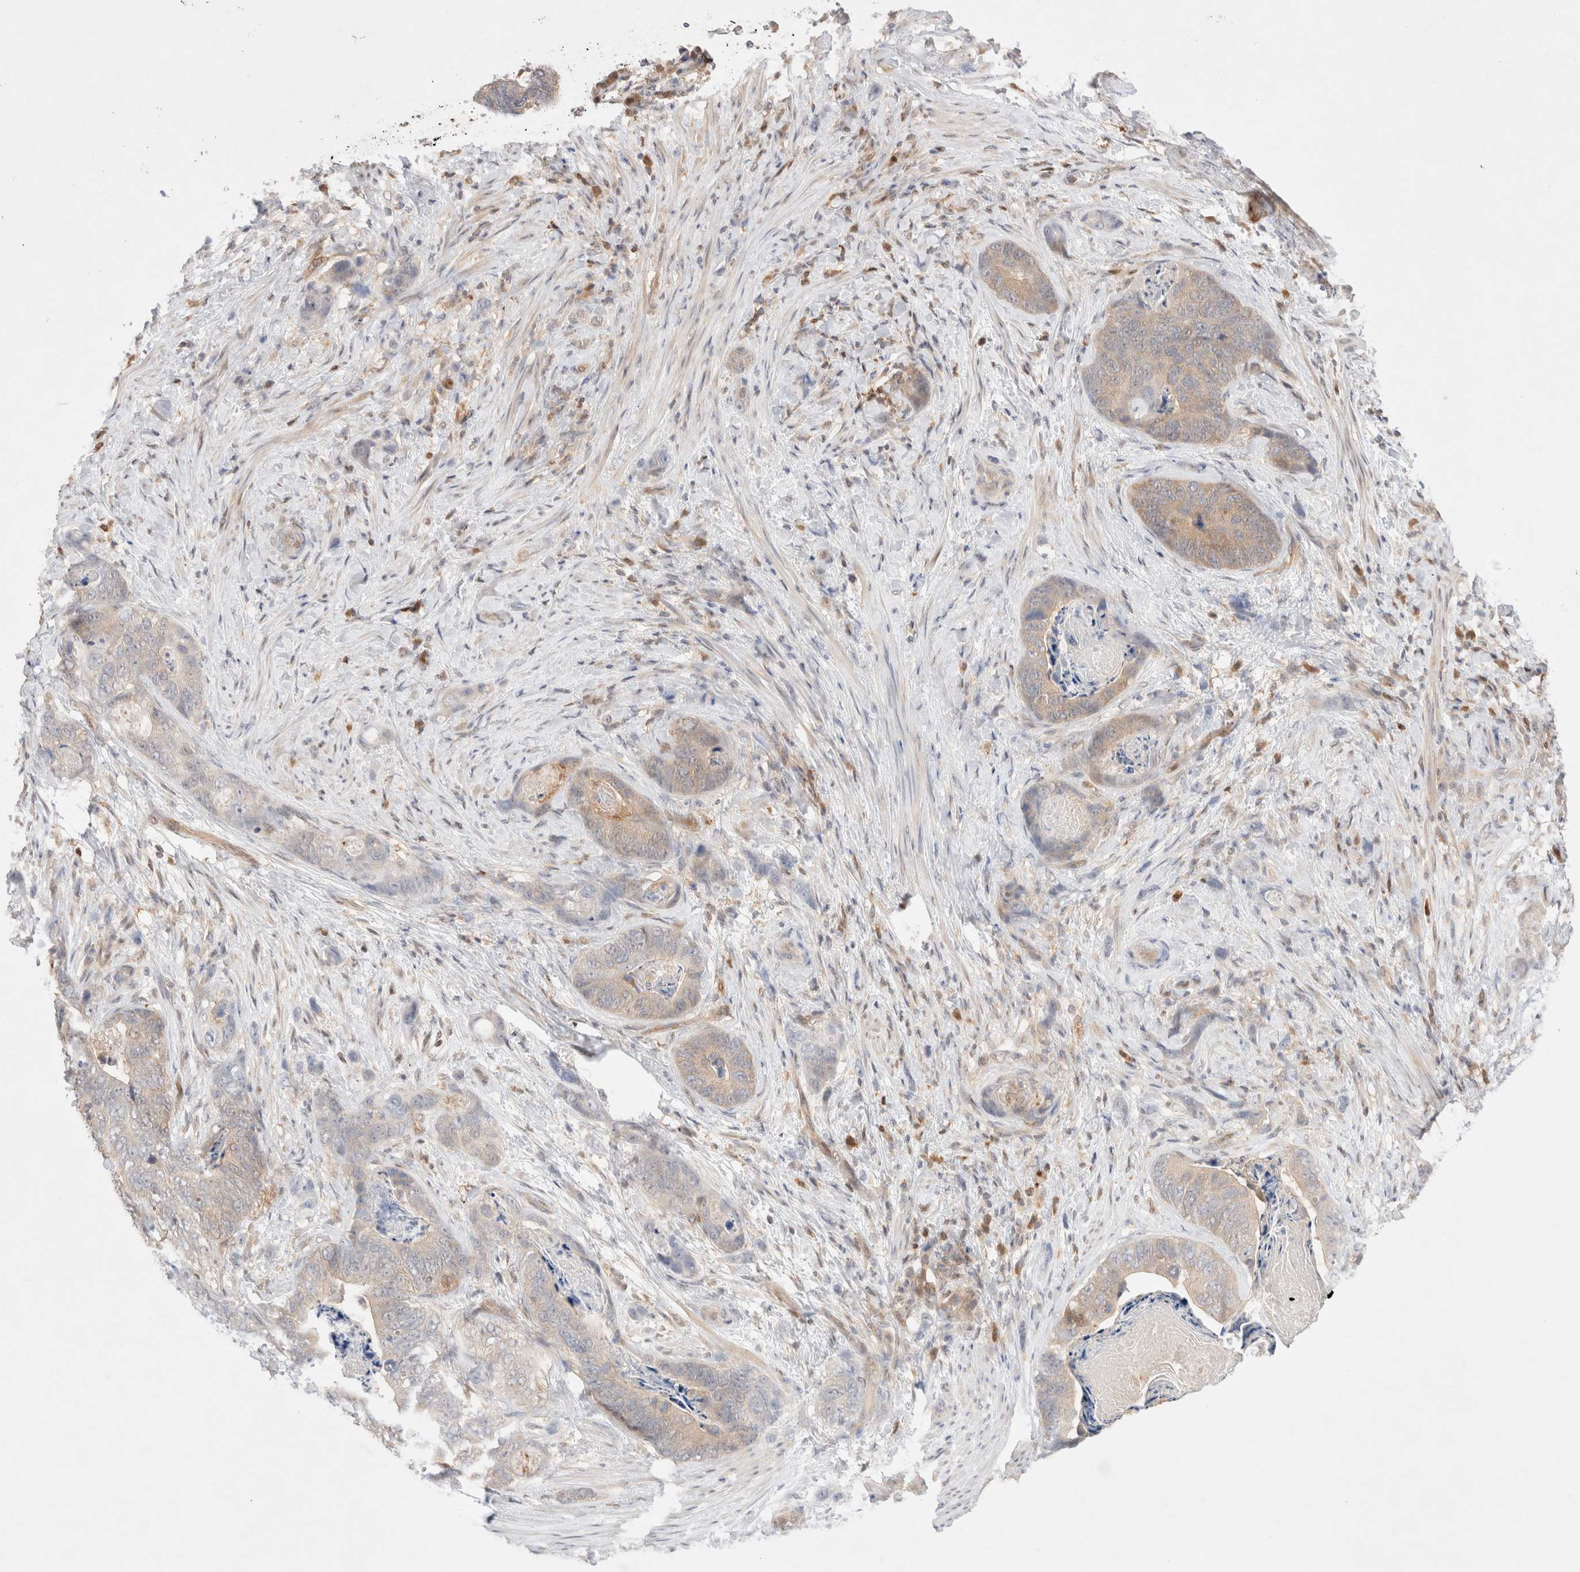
{"staining": {"intensity": "weak", "quantity": "<25%", "location": "cytoplasmic/membranous"}, "tissue": "stomach cancer", "cell_type": "Tumor cells", "image_type": "cancer", "snomed": [{"axis": "morphology", "description": "Normal tissue, NOS"}, {"axis": "morphology", "description": "Adenocarcinoma, NOS"}, {"axis": "topography", "description": "Stomach"}], "caption": "IHC of stomach cancer (adenocarcinoma) demonstrates no staining in tumor cells.", "gene": "STARD10", "patient": {"sex": "female", "age": 89}}